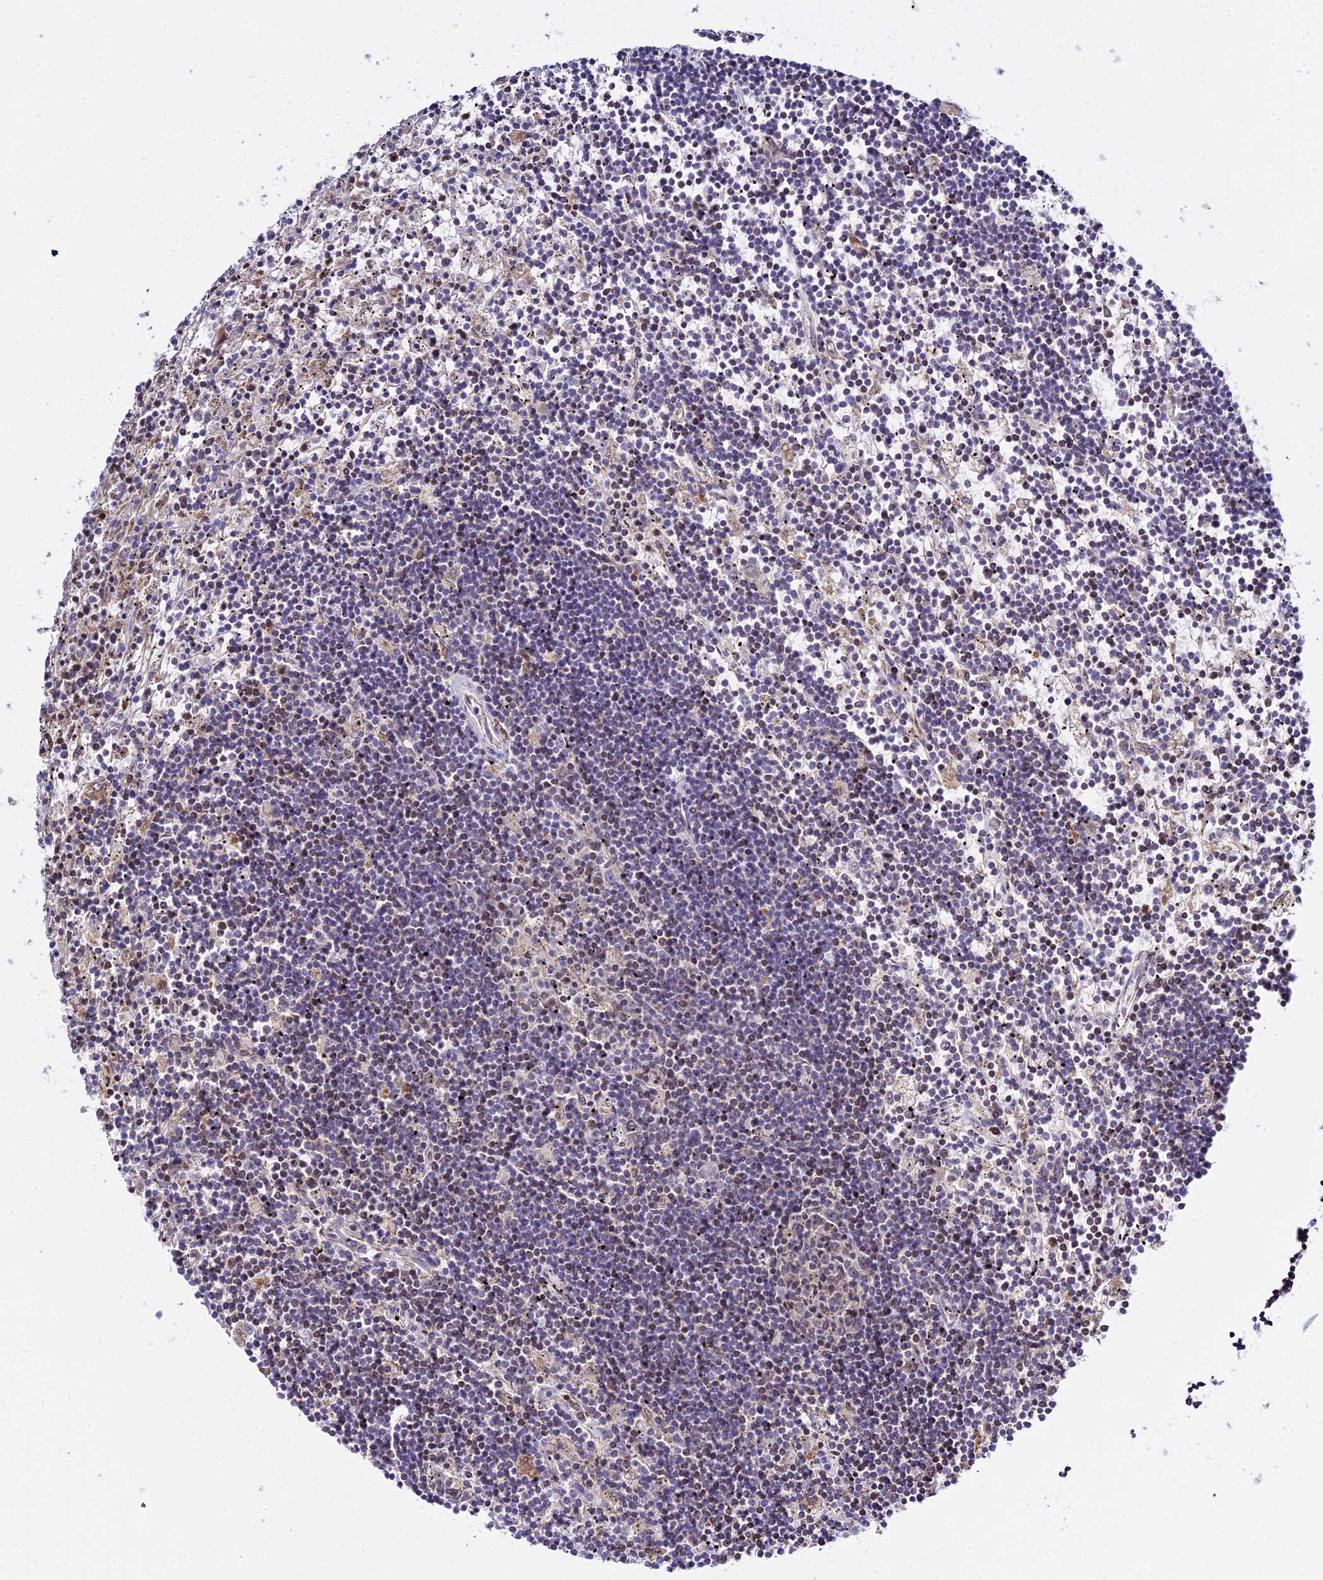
{"staining": {"intensity": "weak", "quantity": "<25%", "location": "cytoplasmic/membranous"}, "tissue": "lymphoma", "cell_type": "Tumor cells", "image_type": "cancer", "snomed": [{"axis": "morphology", "description": "Malignant lymphoma, non-Hodgkin's type, Low grade"}, {"axis": "topography", "description": "Spleen"}], "caption": "Human malignant lymphoma, non-Hodgkin's type (low-grade) stained for a protein using IHC exhibits no staining in tumor cells.", "gene": "TYW5", "patient": {"sex": "male", "age": 76}}